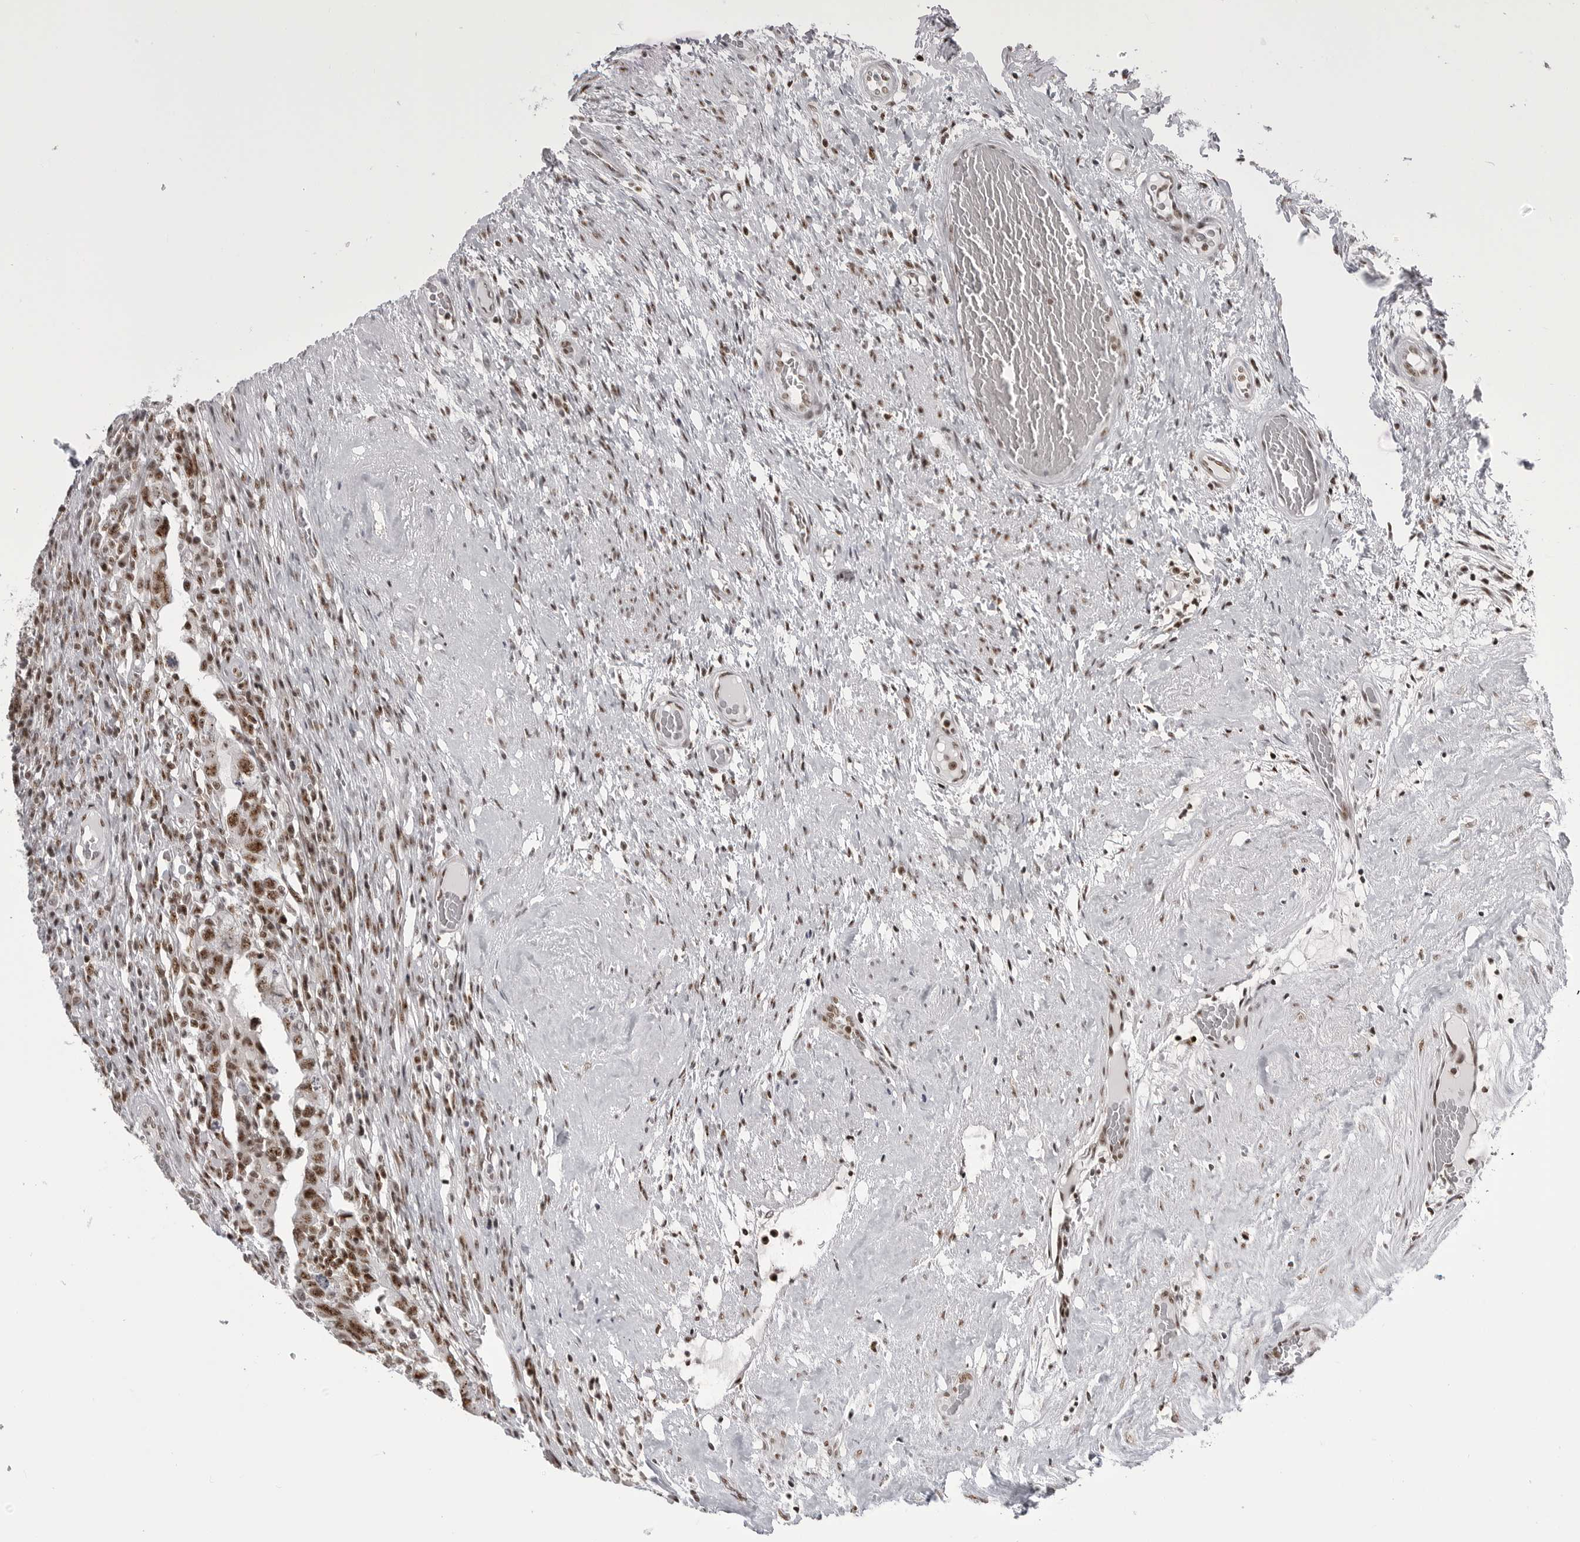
{"staining": {"intensity": "strong", "quantity": ">75%", "location": "nuclear"}, "tissue": "testis cancer", "cell_type": "Tumor cells", "image_type": "cancer", "snomed": [{"axis": "morphology", "description": "Carcinoma, Embryonal, NOS"}, {"axis": "topography", "description": "Testis"}], "caption": "Testis cancer (embryonal carcinoma) tissue shows strong nuclear expression in about >75% of tumor cells, visualized by immunohistochemistry.", "gene": "WRAP53", "patient": {"sex": "male", "age": 26}}